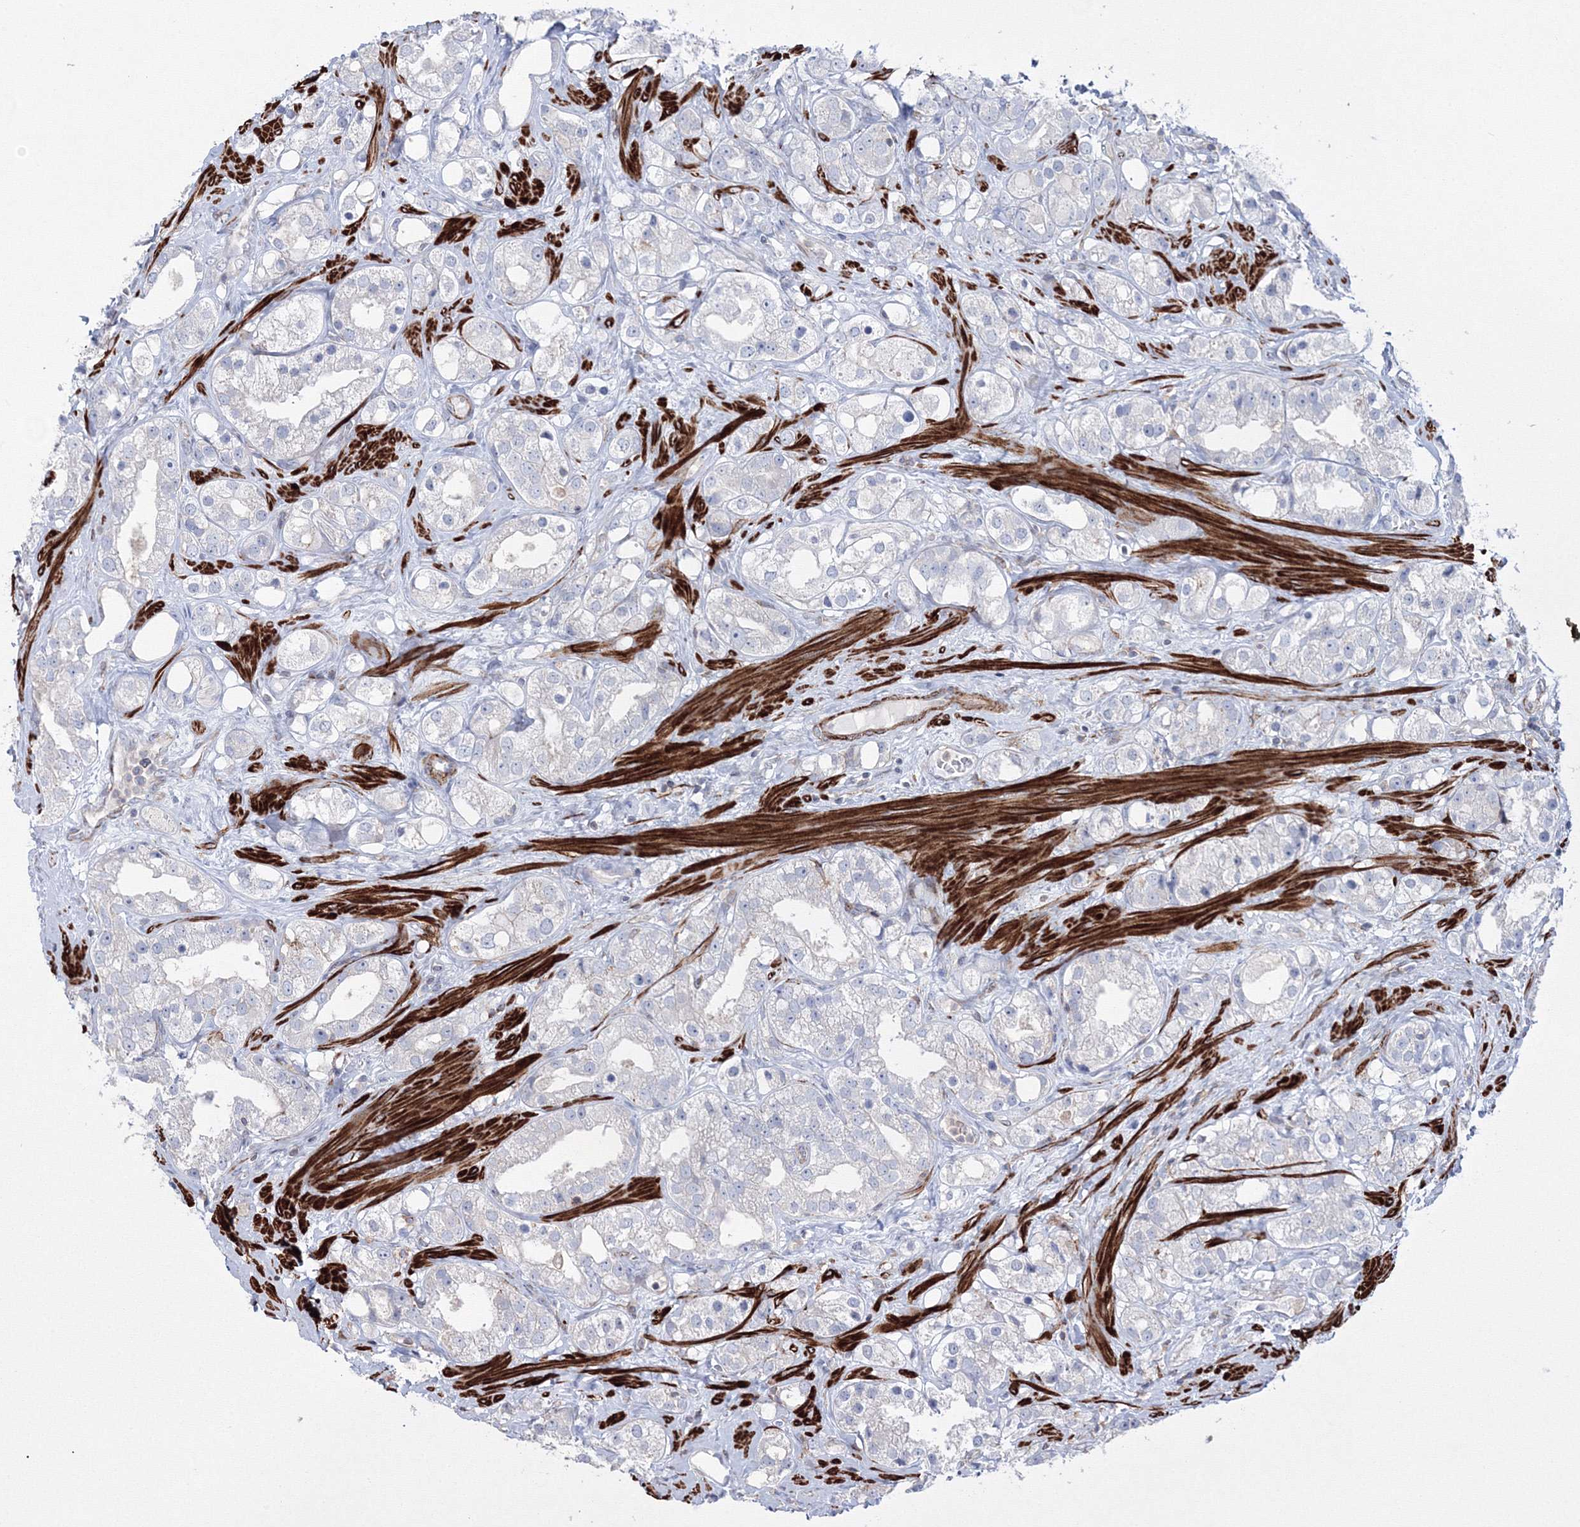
{"staining": {"intensity": "negative", "quantity": "none", "location": "none"}, "tissue": "prostate cancer", "cell_type": "Tumor cells", "image_type": "cancer", "snomed": [{"axis": "morphology", "description": "Adenocarcinoma, NOS"}, {"axis": "topography", "description": "Prostate"}], "caption": "There is no significant positivity in tumor cells of prostate cancer. The staining is performed using DAB (3,3'-diaminobenzidine) brown chromogen with nuclei counter-stained in using hematoxylin.", "gene": "GPR82", "patient": {"sex": "male", "age": 79}}